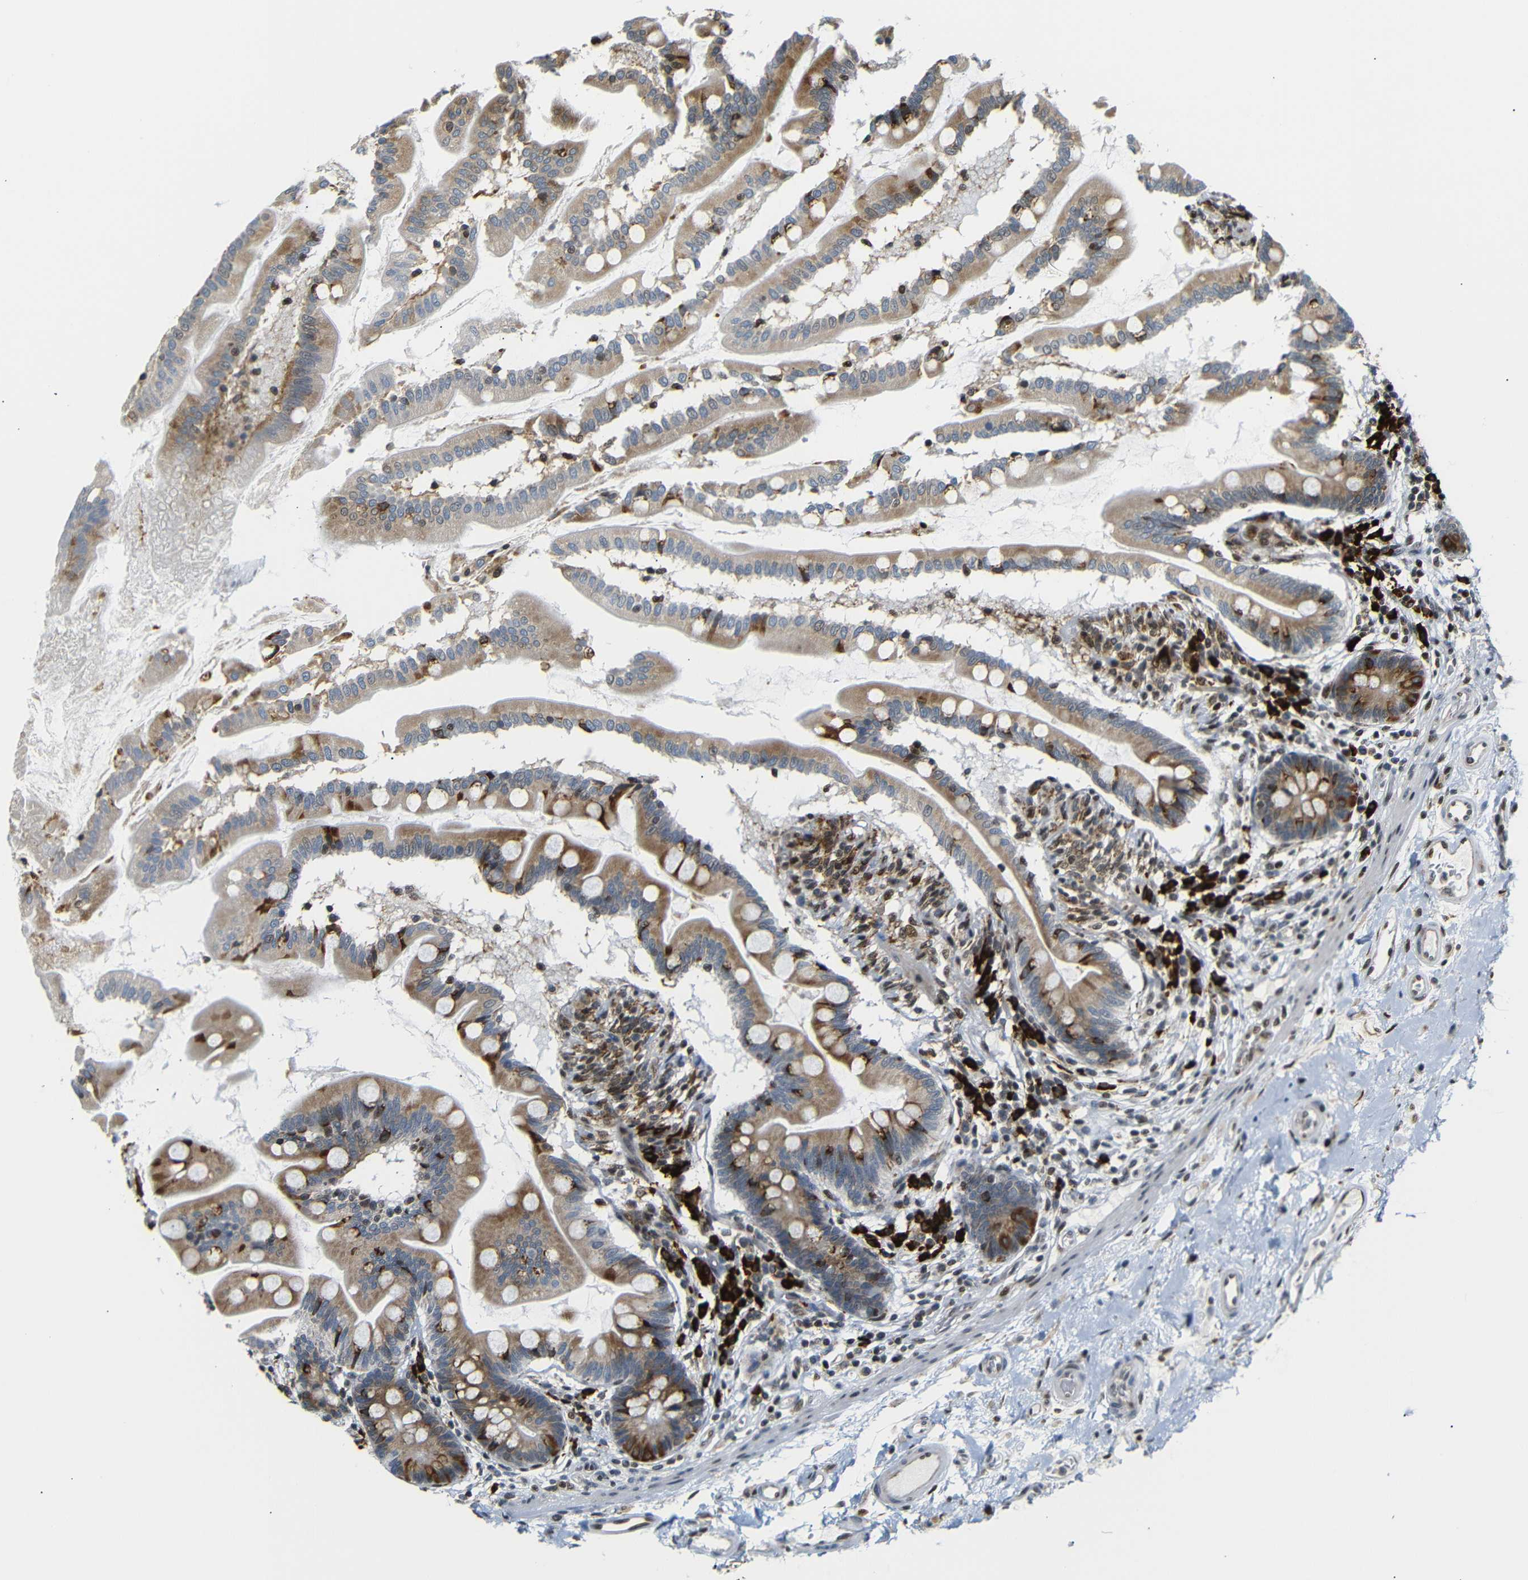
{"staining": {"intensity": "strong", "quantity": ">75%", "location": "cytoplasmic/membranous"}, "tissue": "small intestine", "cell_type": "Glandular cells", "image_type": "normal", "snomed": [{"axis": "morphology", "description": "Normal tissue, NOS"}, {"axis": "topography", "description": "Small intestine"}], "caption": "Protein staining of unremarkable small intestine displays strong cytoplasmic/membranous staining in approximately >75% of glandular cells.", "gene": "SPCS2", "patient": {"sex": "female", "age": 56}}